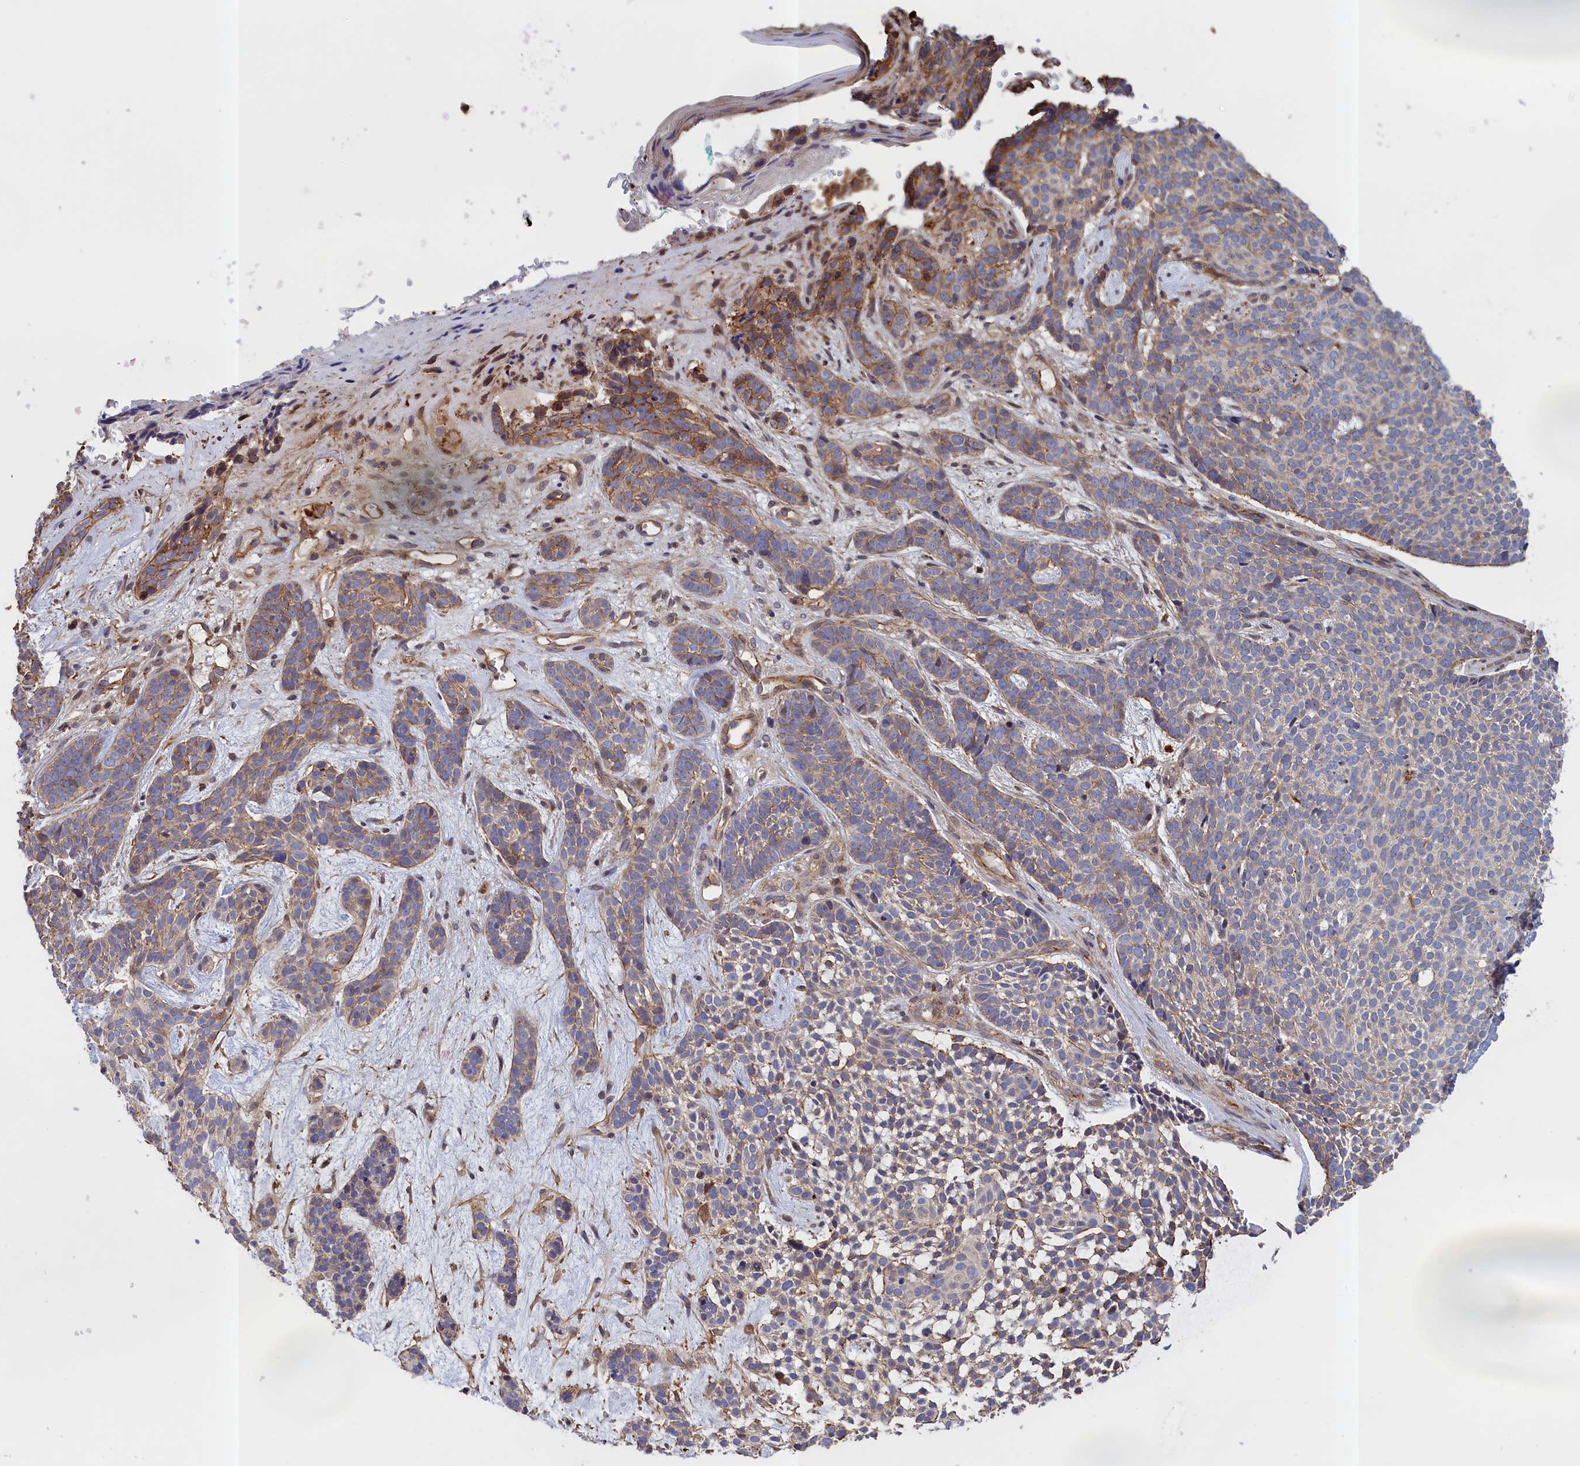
{"staining": {"intensity": "moderate", "quantity": "25%-75%", "location": "cytoplasmic/membranous"}, "tissue": "skin cancer", "cell_type": "Tumor cells", "image_type": "cancer", "snomed": [{"axis": "morphology", "description": "Basal cell carcinoma"}, {"axis": "topography", "description": "Skin"}], "caption": "Approximately 25%-75% of tumor cells in skin cancer exhibit moderate cytoplasmic/membranous protein staining as visualized by brown immunohistochemical staining.", "gene": "ANKRD27", "patient": {"sex": "male", "age": 71}}